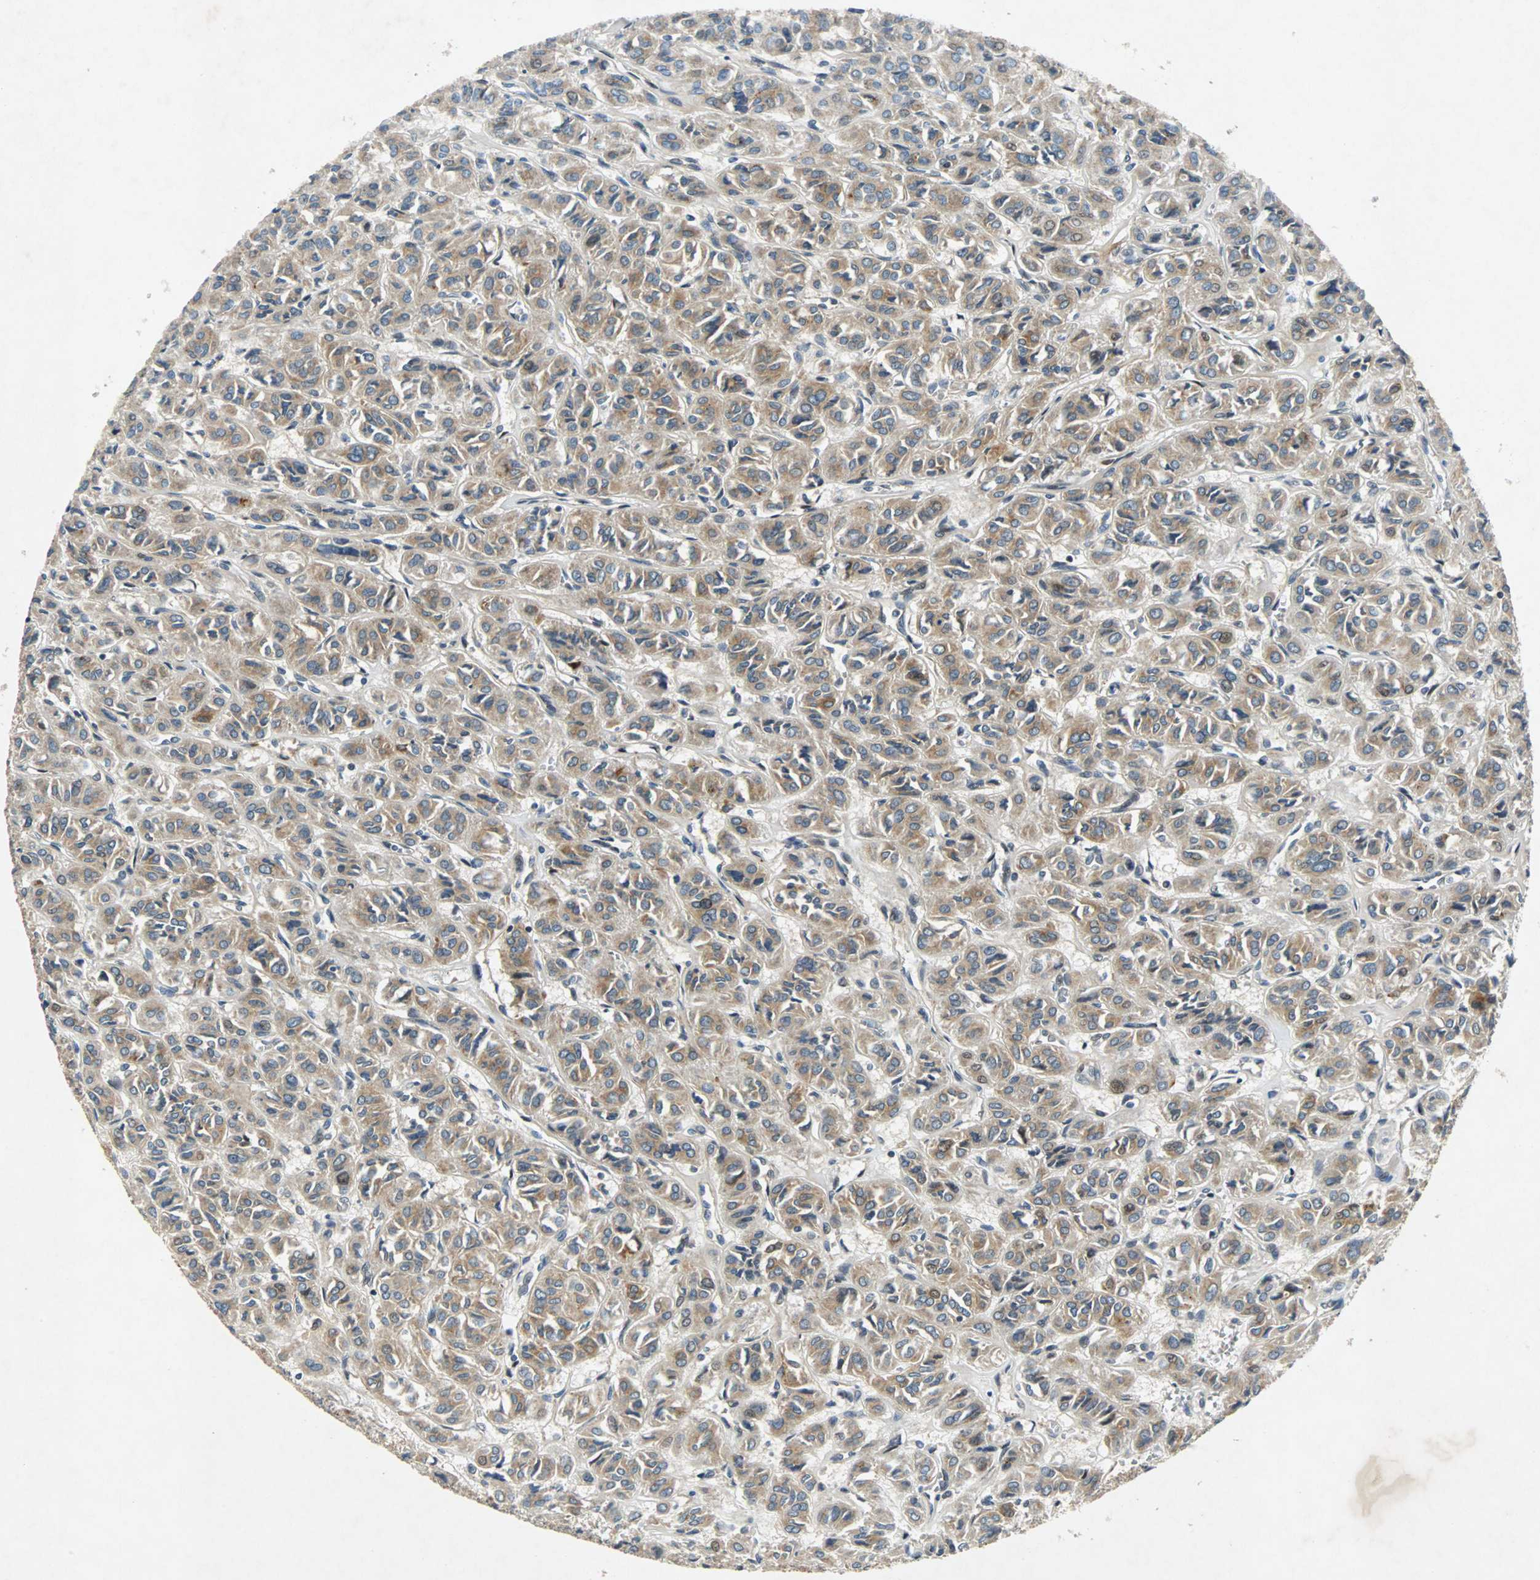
{"staining": {"intensity": "moderate", "quantity": ">75%", "location": "cytoplasmic/membranous"}, "tissue": "thyroid cancer", "cell_type": "Tumor cells", "image_type": "cancer", "snomed": [{"axis": "morphology", "description": "Follicular adenoma carcinoma, NOS"}, {"axis": "topography", "description": "Thyroid gland"}], "caption": "Thyroid follicular adenoma carcinoma stained with immunohistochemistry (IHC) exhibits moderate cytoplasmic/membranous staining in about >75% of tumor cells.", "gene": "TUBA4A", "patient": {"sex": "female", "age": 71}}